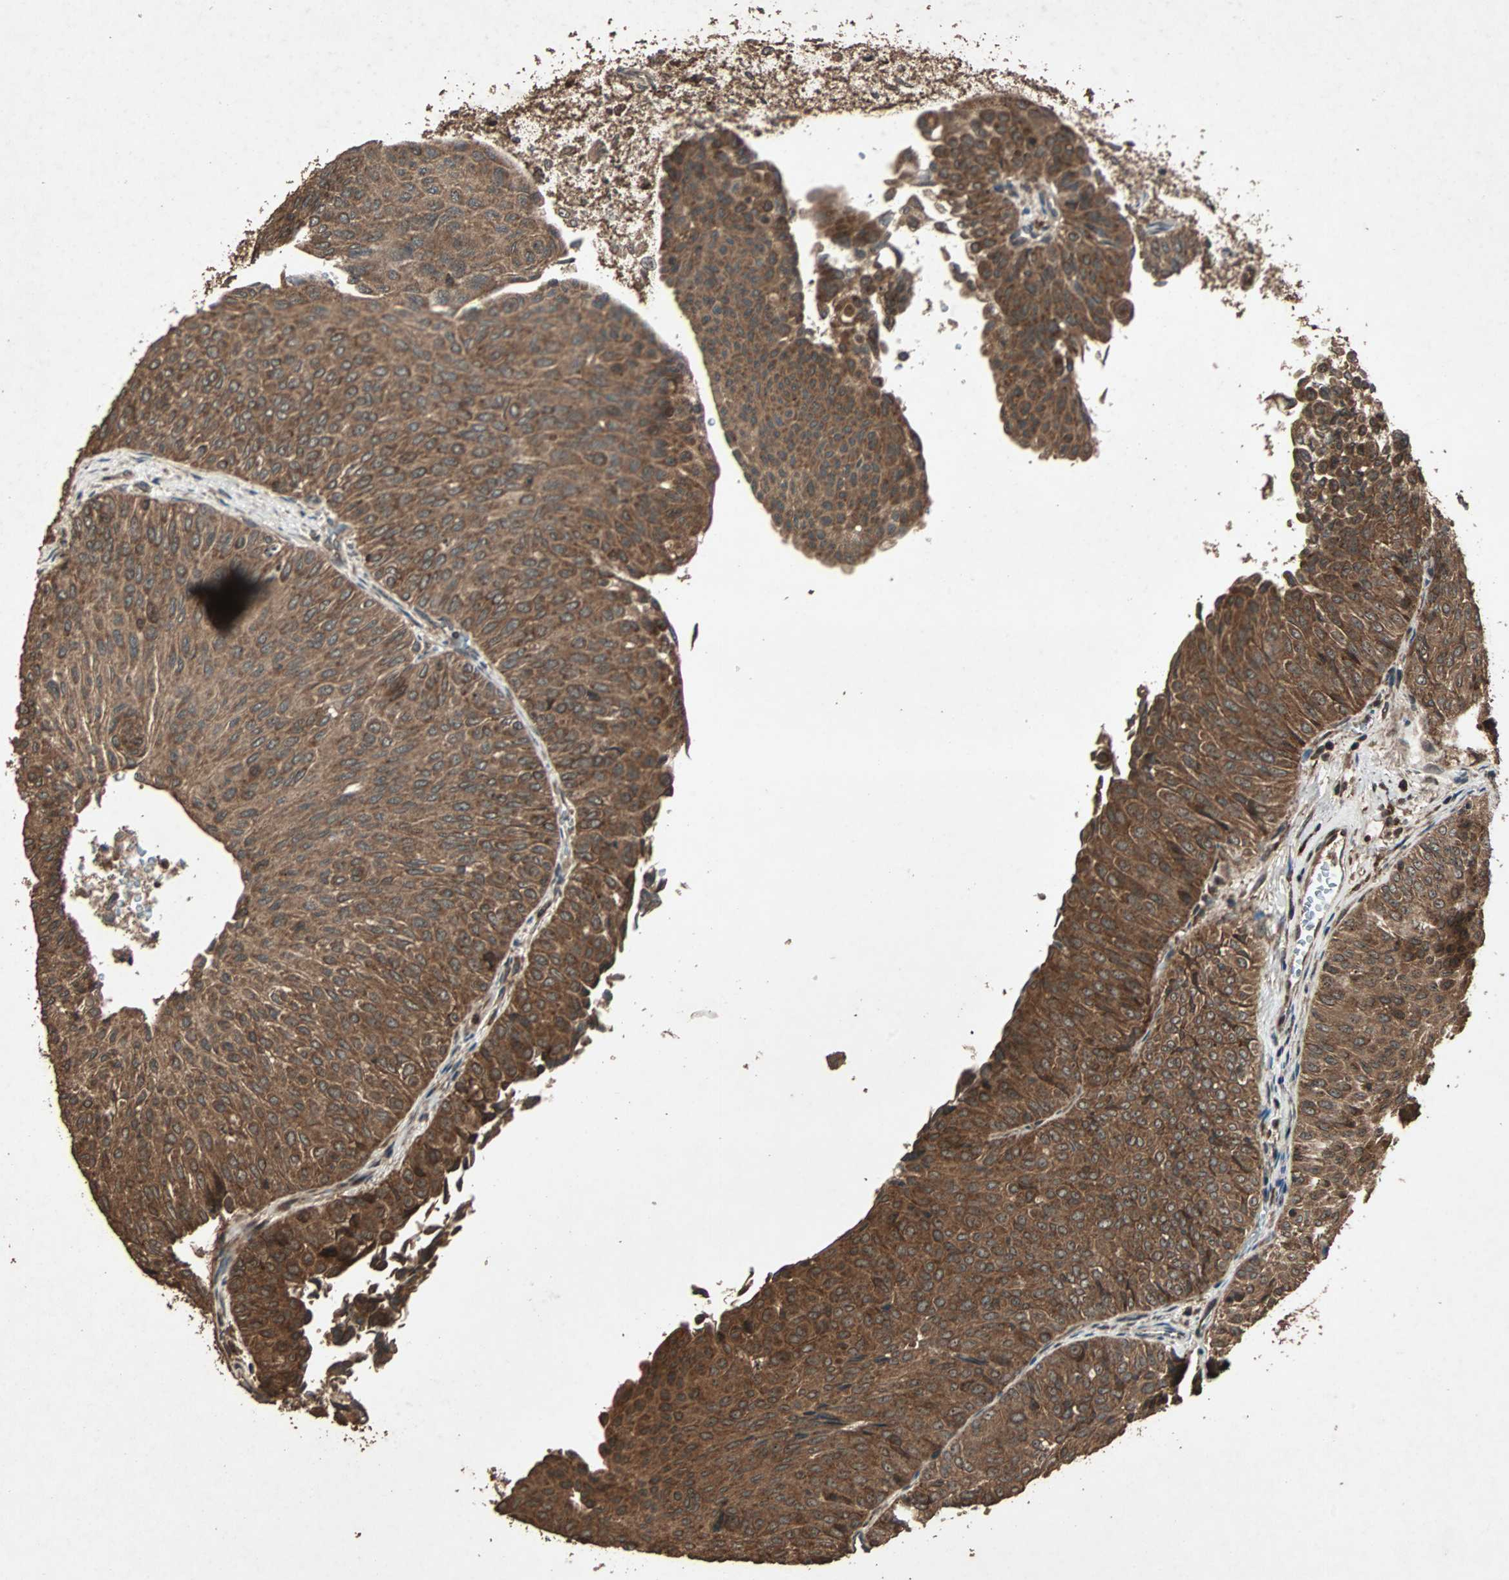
{"staining": {"intensity": "strong", "quantity": ">75%", "location": "cytoplasmic/membranous"}, "tissue": "urothelial cancer", "cell_type": "Tumor cells", "image_type": "cancer", "snomed": [{"axis": "morphology", "description": "Urothelial carcinoma, Low grade"}, {"axis": "topography", "description": "Urinary bladder"}], "caption": "About >75% of tumor cells in urothelial cancer show strong cytoplasmic/membranous protein staining as visualized by brown immunohistochemical staining.", "gene": "LAMTOR5", "patient": {"sex": "male", "age": 78}}